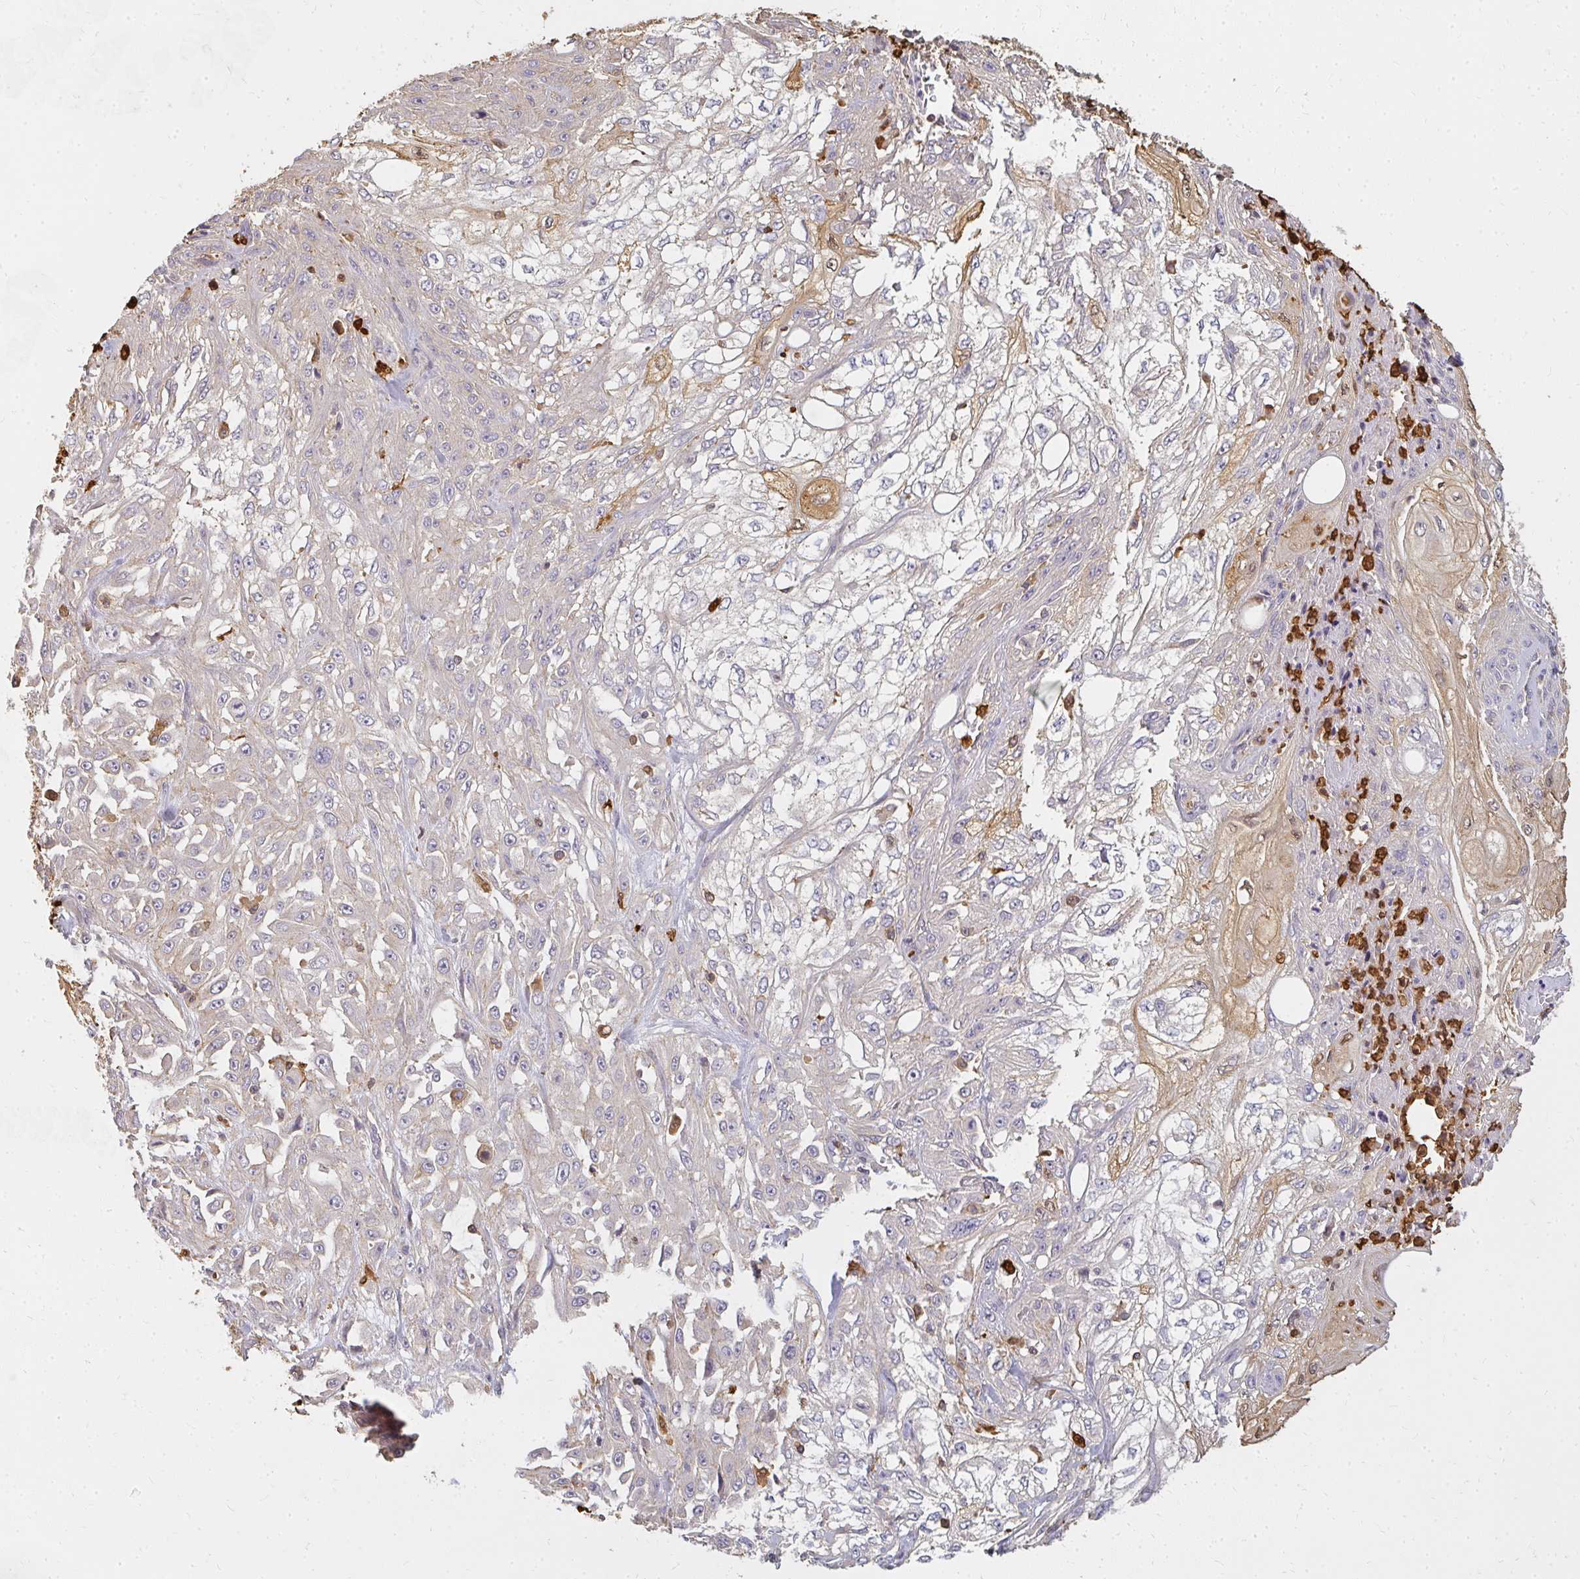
{"staining": {"intensity": "weak", "quantity": "<25%", "location": "cytoplasmic/membranous,nuclear"}, "tissue": "skin cancer", "cell_type": "Tumor cells", "image_type": "cancer", "snomed": [{"axis": "morphology", "description": "Squamous cell carcinoma, NOS"}, {"axis": "morphology", "description": "Squamous cell carcinoma, metastatic, NOS"}, {"axis": "topography", "description": "Skin"}, {"axis": "topography", "description": "Lymph node"}], "caption": "This is a histopathology image of IHC staining of skin metastatic squamous cell carcinoma, which shows no expression in tumor cells.", "gene": "CNTRL", "patient": {"sex": "male", "age": 75}}